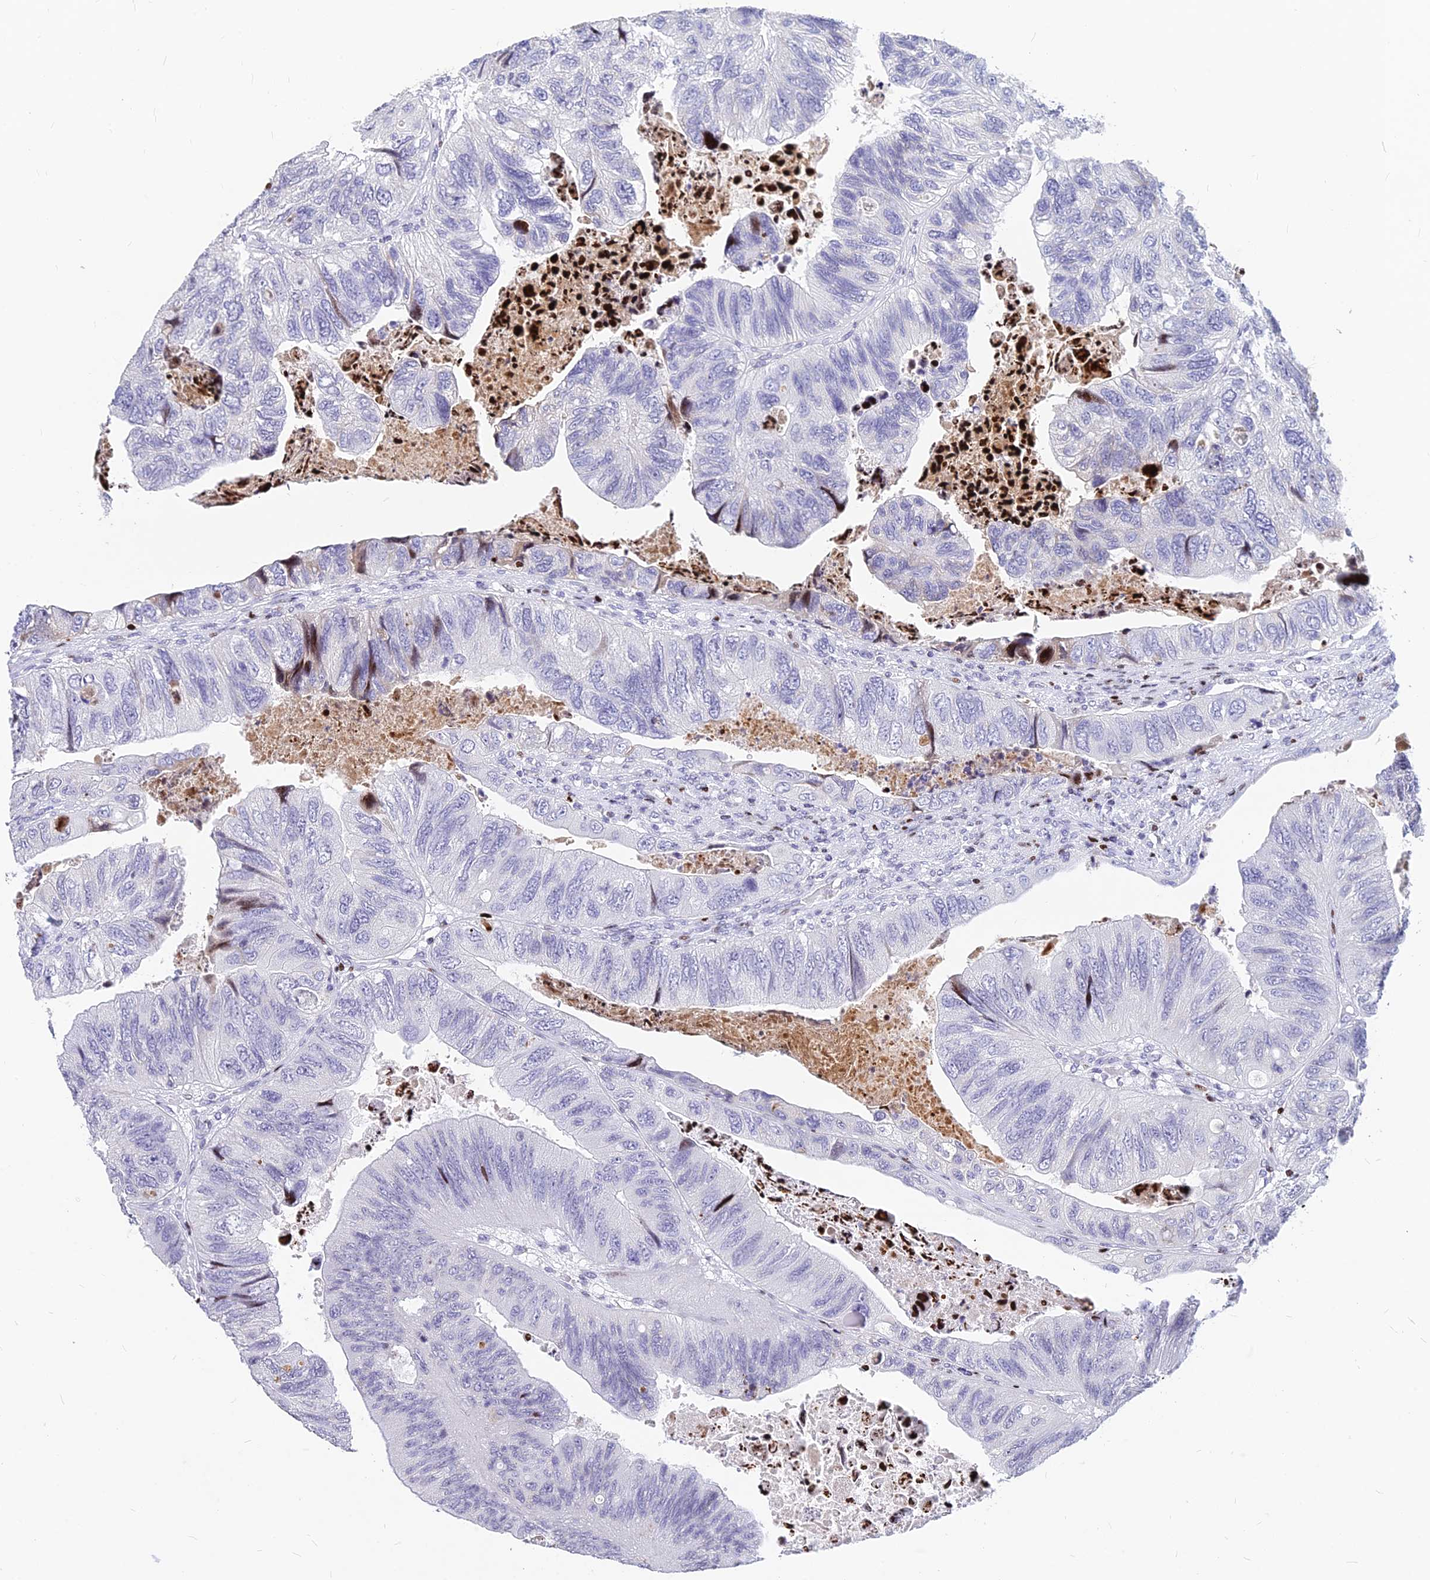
{"staining": {"intensity": "negative", "quantity": "none", "location": "none"}, "tissue": "colorectal cancer", "cell_type": "Tumor cells", "image_type": "cancer", "snomed": [{"axis": "morphology", "description": "Adenocarcinoma, NOS"}, {"axis": "topography", "description": "Rectum"}], "caption": "A high-resolution photomicrograph shows IHC staining of colorectal cancer (adenocarcinoma), which demonstrates no significant expression in tumor cells. (DAB IHC visualized using brightfield microscopy, high magnification).", "gene": "PRPS1", "patient": {"sex": "male", "age": 63}}